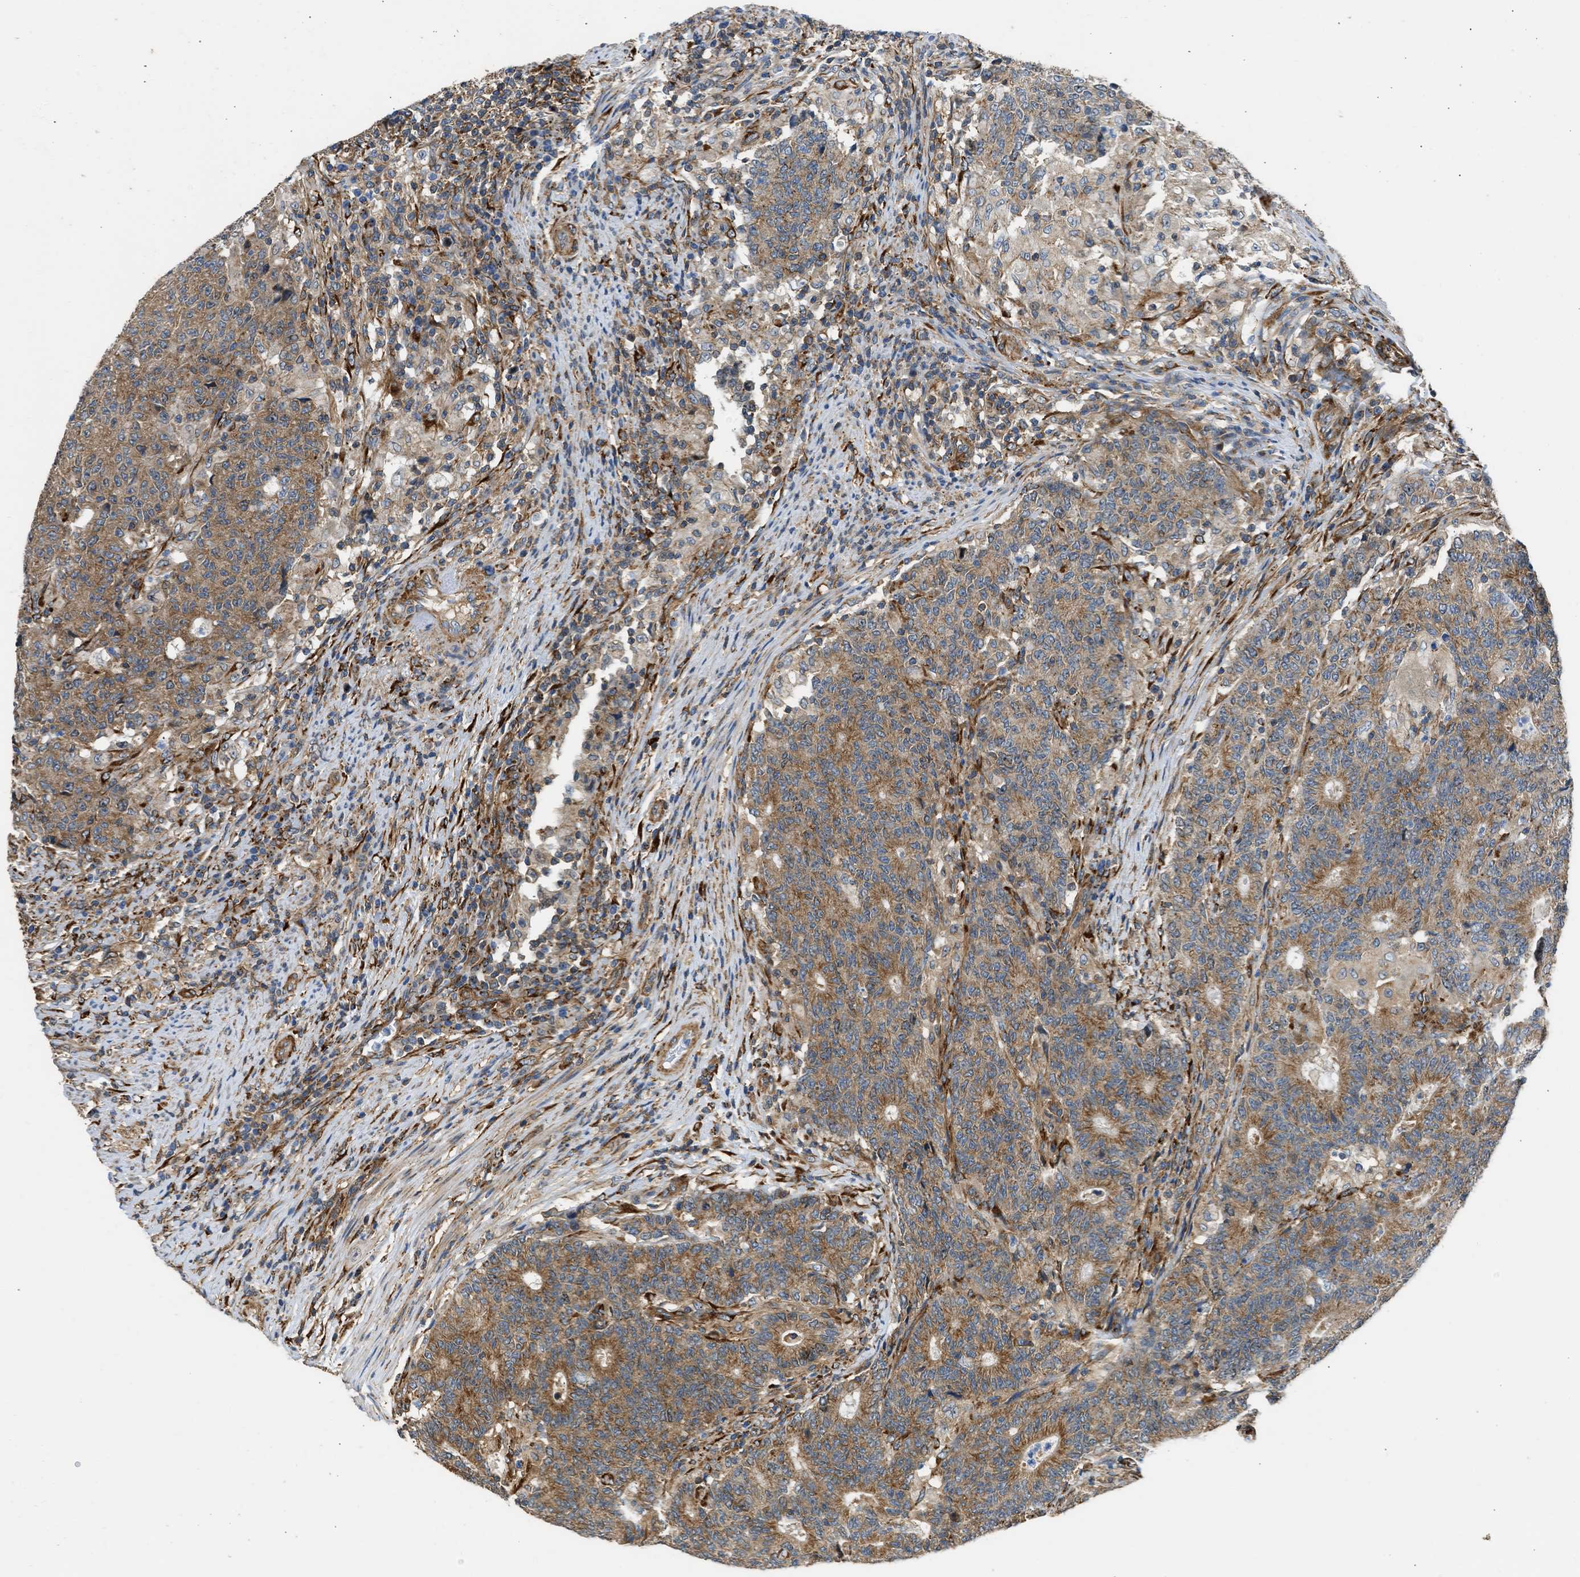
{"staining": {"intensity": "moderate", "quantity": ">75%", "location": "cytoplasmic/membranous"}, "tissue": "colorectal cancer", "cell_type": "Tumor cells", "image_type": "cancer", "snomed": [{"axis": "morphology", "description": "Normal tissue, NOS"}, {"axis": "morphology", "description": "Adenocarcinoma, NOS"}, {"axis": "topography", "description": "Colon"}], "caption": "A medium amount of moderate cytoplasmic/membranous staining is appreciated in about >75% of tumor cells in colorectal adenocarcinoma tissue.", "gene": "SEPTIN2", "patient": {"sex": "female", "age": 75}}